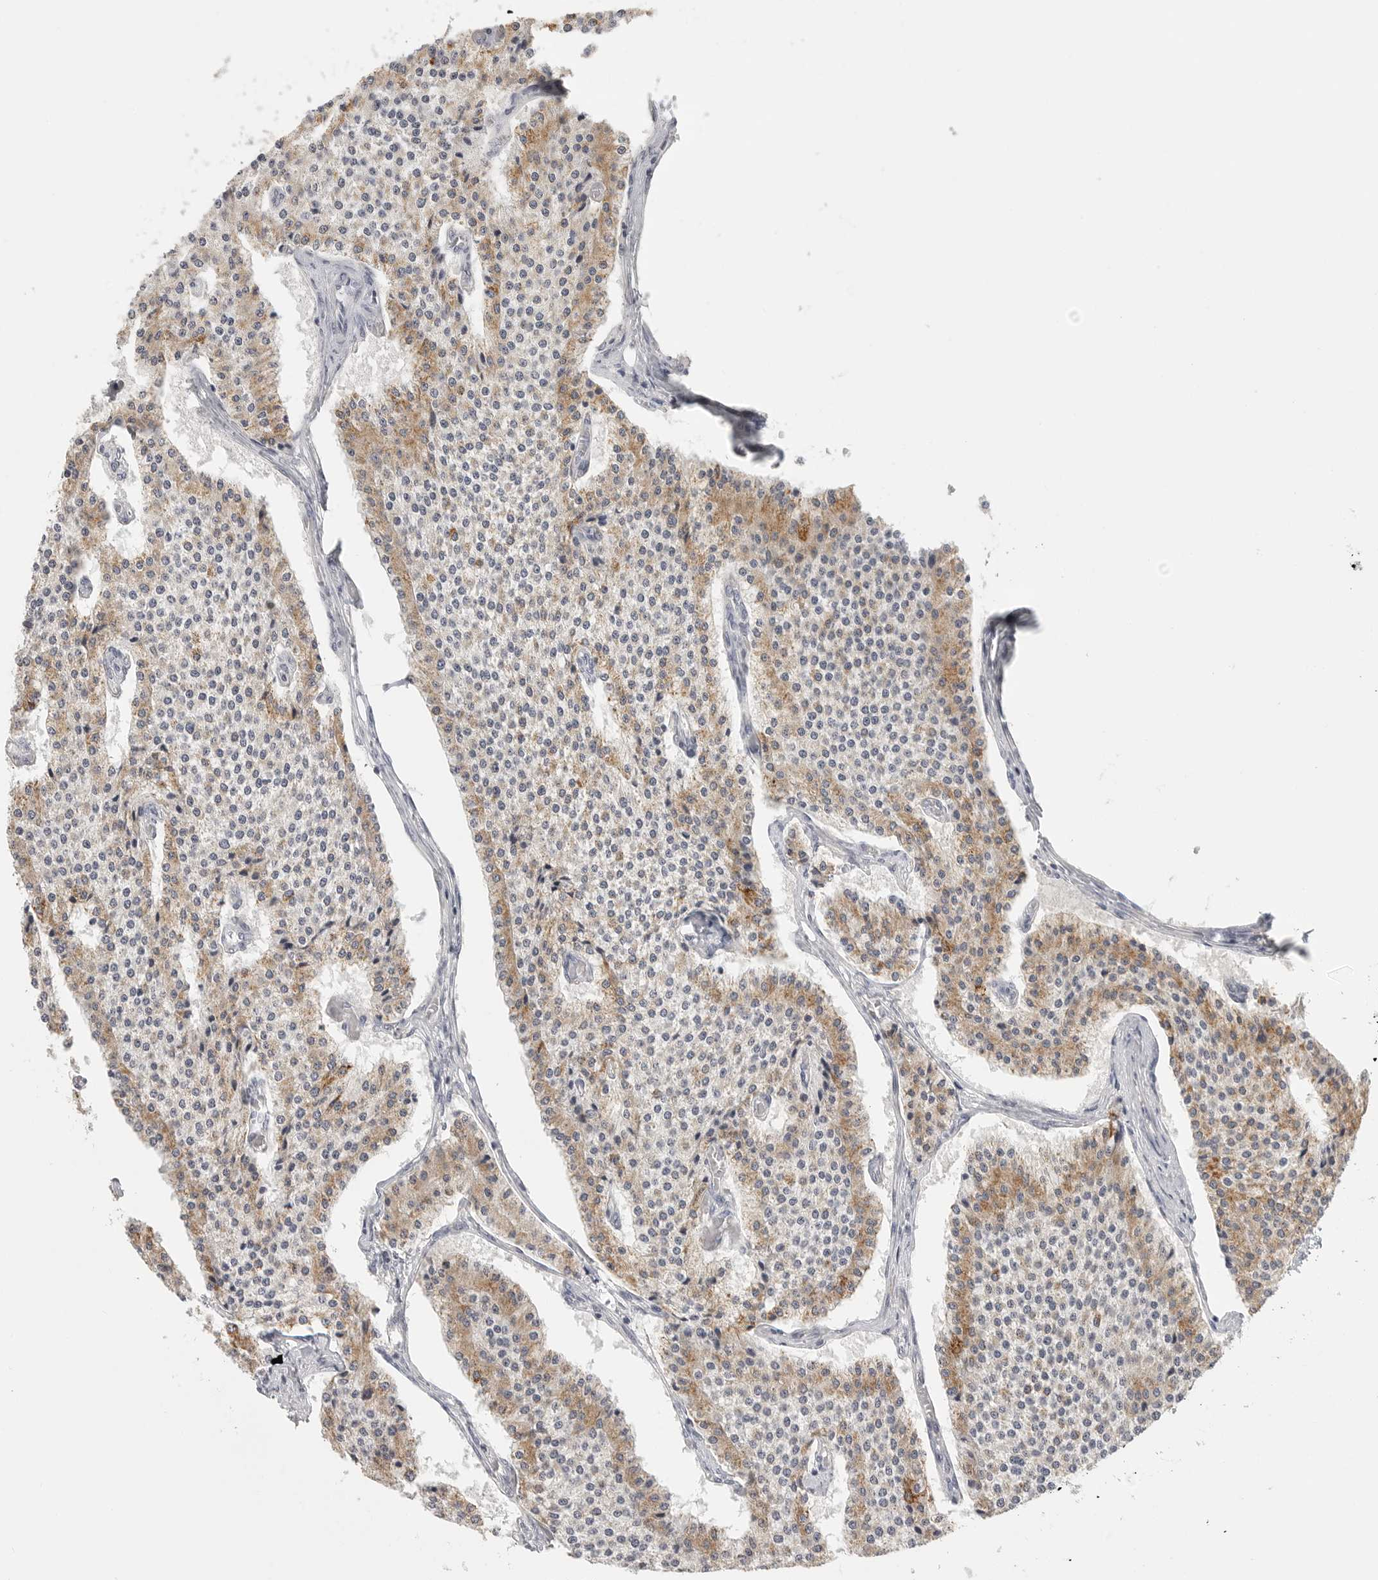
{"staining": {"intensity": "moderate", "quantity": "25%-75%", "location": "cytoplasmic/membranous"}, "tissue": "carcinoid", "cell_type": "Tumor cells", "image_type": "cancer", "snomed": [{"axis": "morphology", "description": "Carcinoid, malignant, NOS"}, {"axis": "topography", "description": "Colon"}], "caption": "About 25%-75% of tumor cells in human carcinoid exhibit moderate cytoplasmic/membranous protein staining as visualized by brown immunohistochemical staining.", "gene": "HMGCS2", "patient": {"sex": "female", "age": 52}}